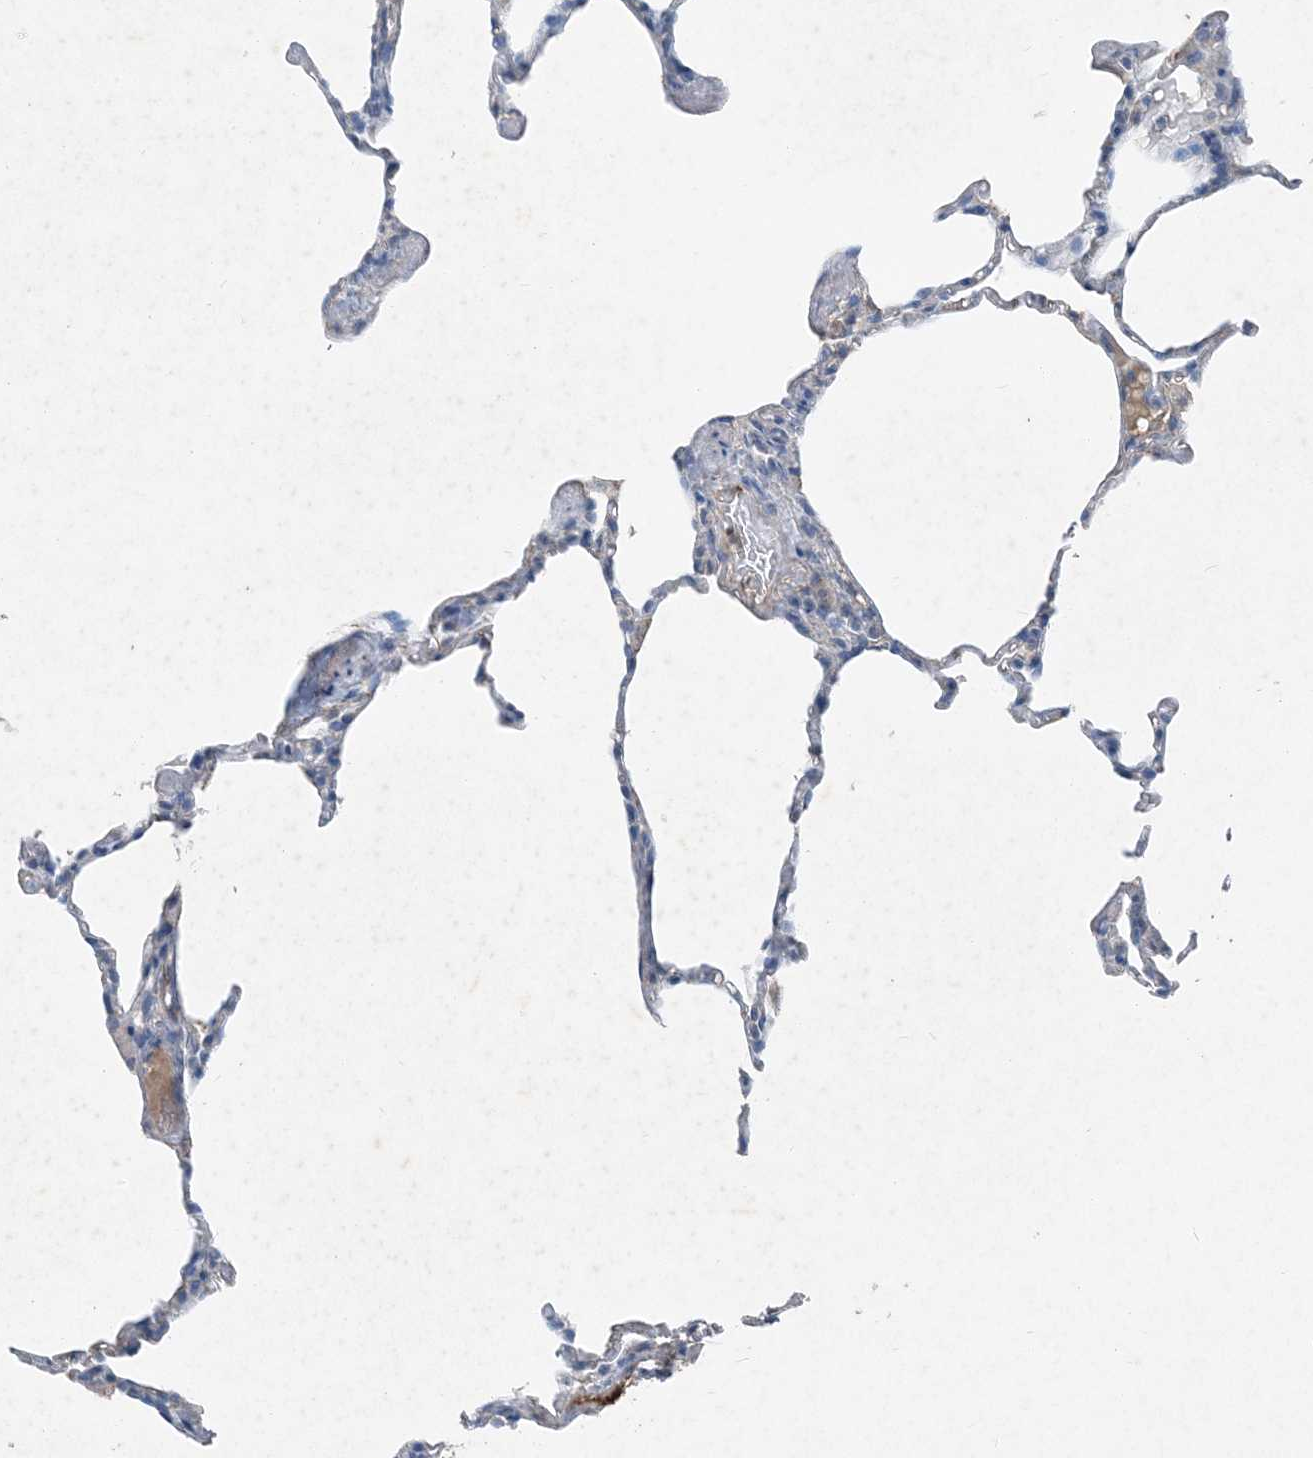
{"staining": {"intensity": "negative", "quantity": "none", "location": "none"}, "tissue": "lung", "cell_type": "Alveolar cells", "image_type": "normal", "snomed": [{"axis": "morphology", "description": "Normal tissue, NOS"}, {"axis": "topography", "description": "Lung"}], "caption": "Immunohistochemistry (IHC) image of unremarkable lung: lung stained with DAB shows no significant protein positivity in alveolar cells.", "gene": "FCN3", "patient": {"sex": "male", "age": 20}}